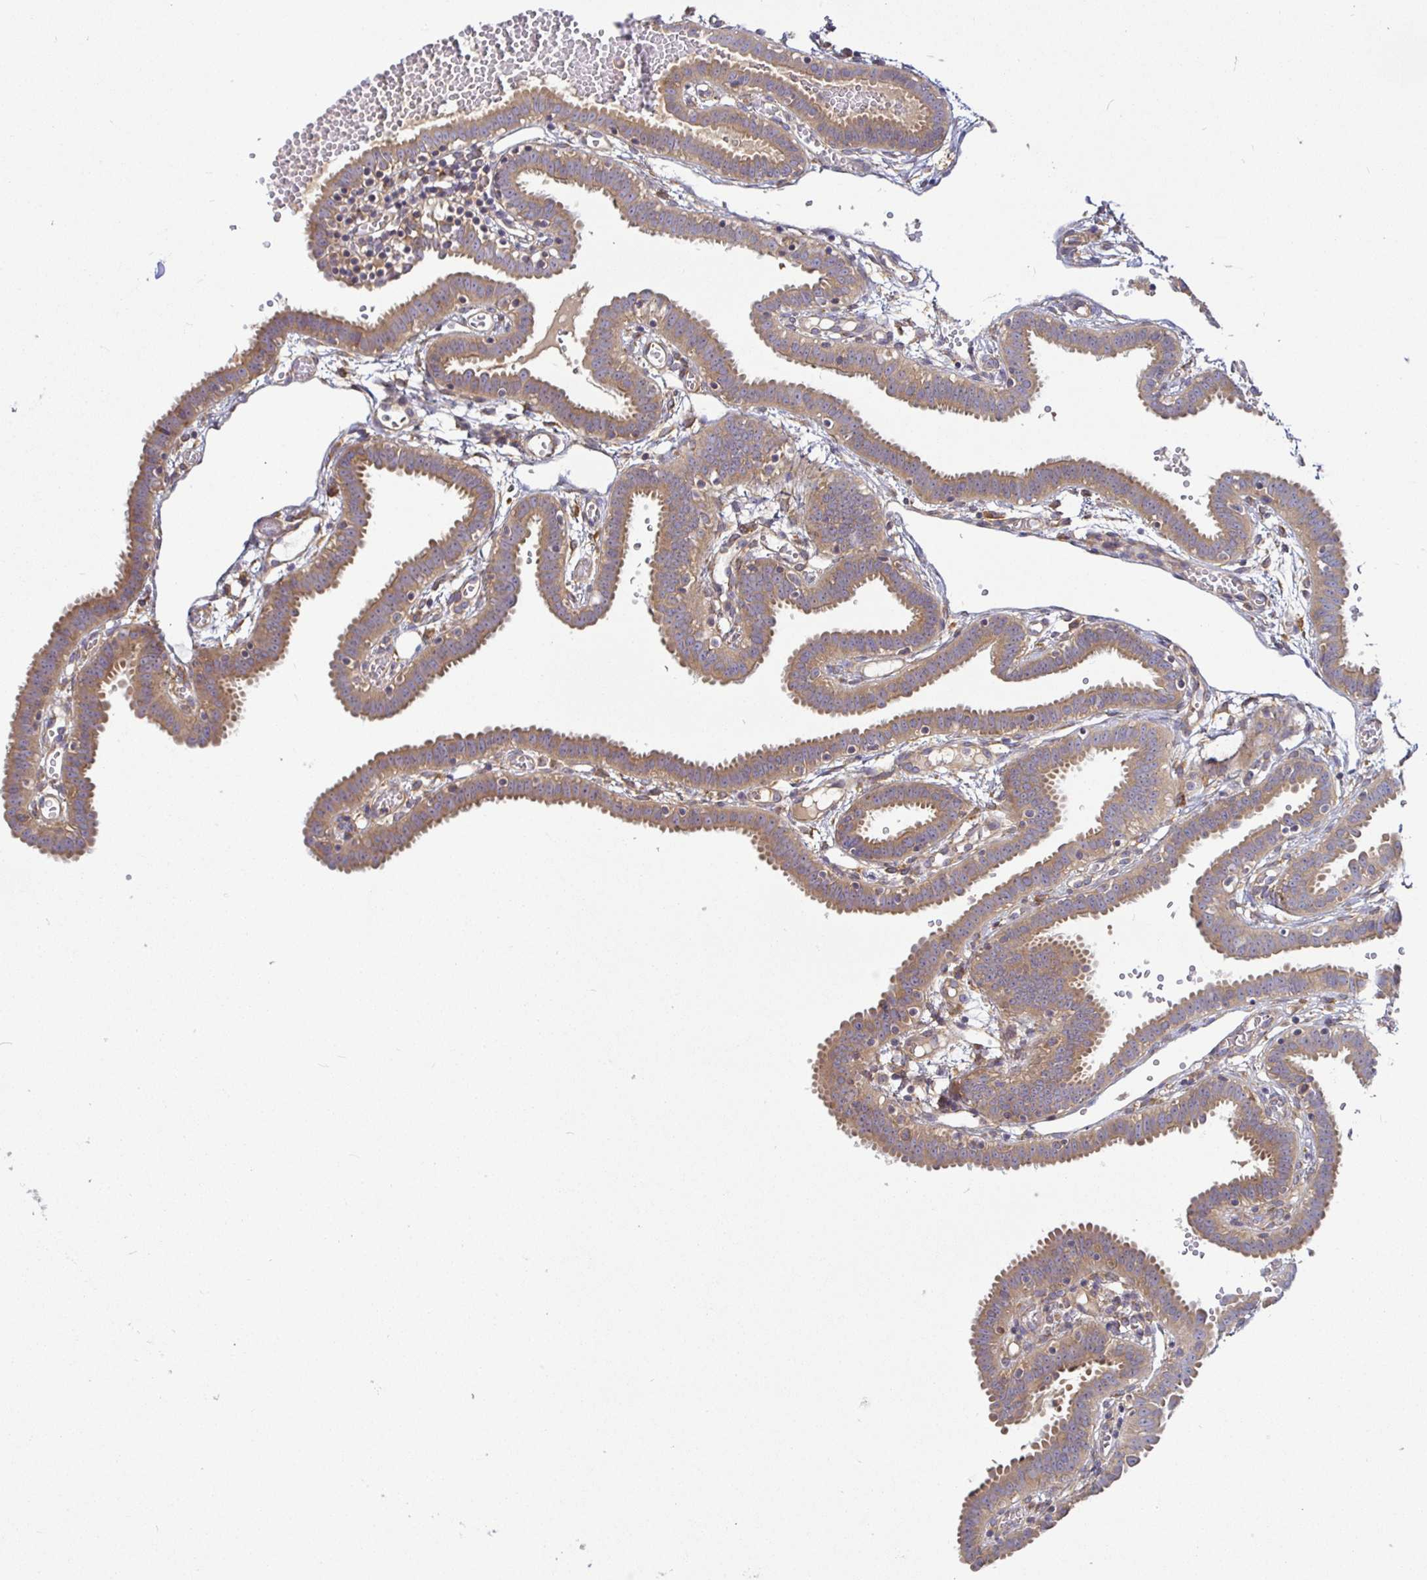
{"staining": {"intensity": "moderate", "quantity": ">75%", "location": "cytoplasmic/membranous"}, "tissue": "fallopian tube", "cell_type": "Glandular cells", "image_type": "normal", "snomed": [{"axis": "morphology", "description": "Normal tissue, NOS"}, {"axis": "topography", "description": "Fallopian tube"}], "caption": "Immunohistochemistry (IHC) staining of unremarkable fallopian tube, which demonstrates medium levels of moderate cytoplasmic/membranous positivity in about >75% of glandular cells indicating moderate cytoplasmic/membranous protein positivity. The staining was performed using DAB (brown) for protein detection and nuclei were counterstained in hematoxylin (blue).", "gene": "SNX8", "patient": {"sex": "female", "age": 37}}